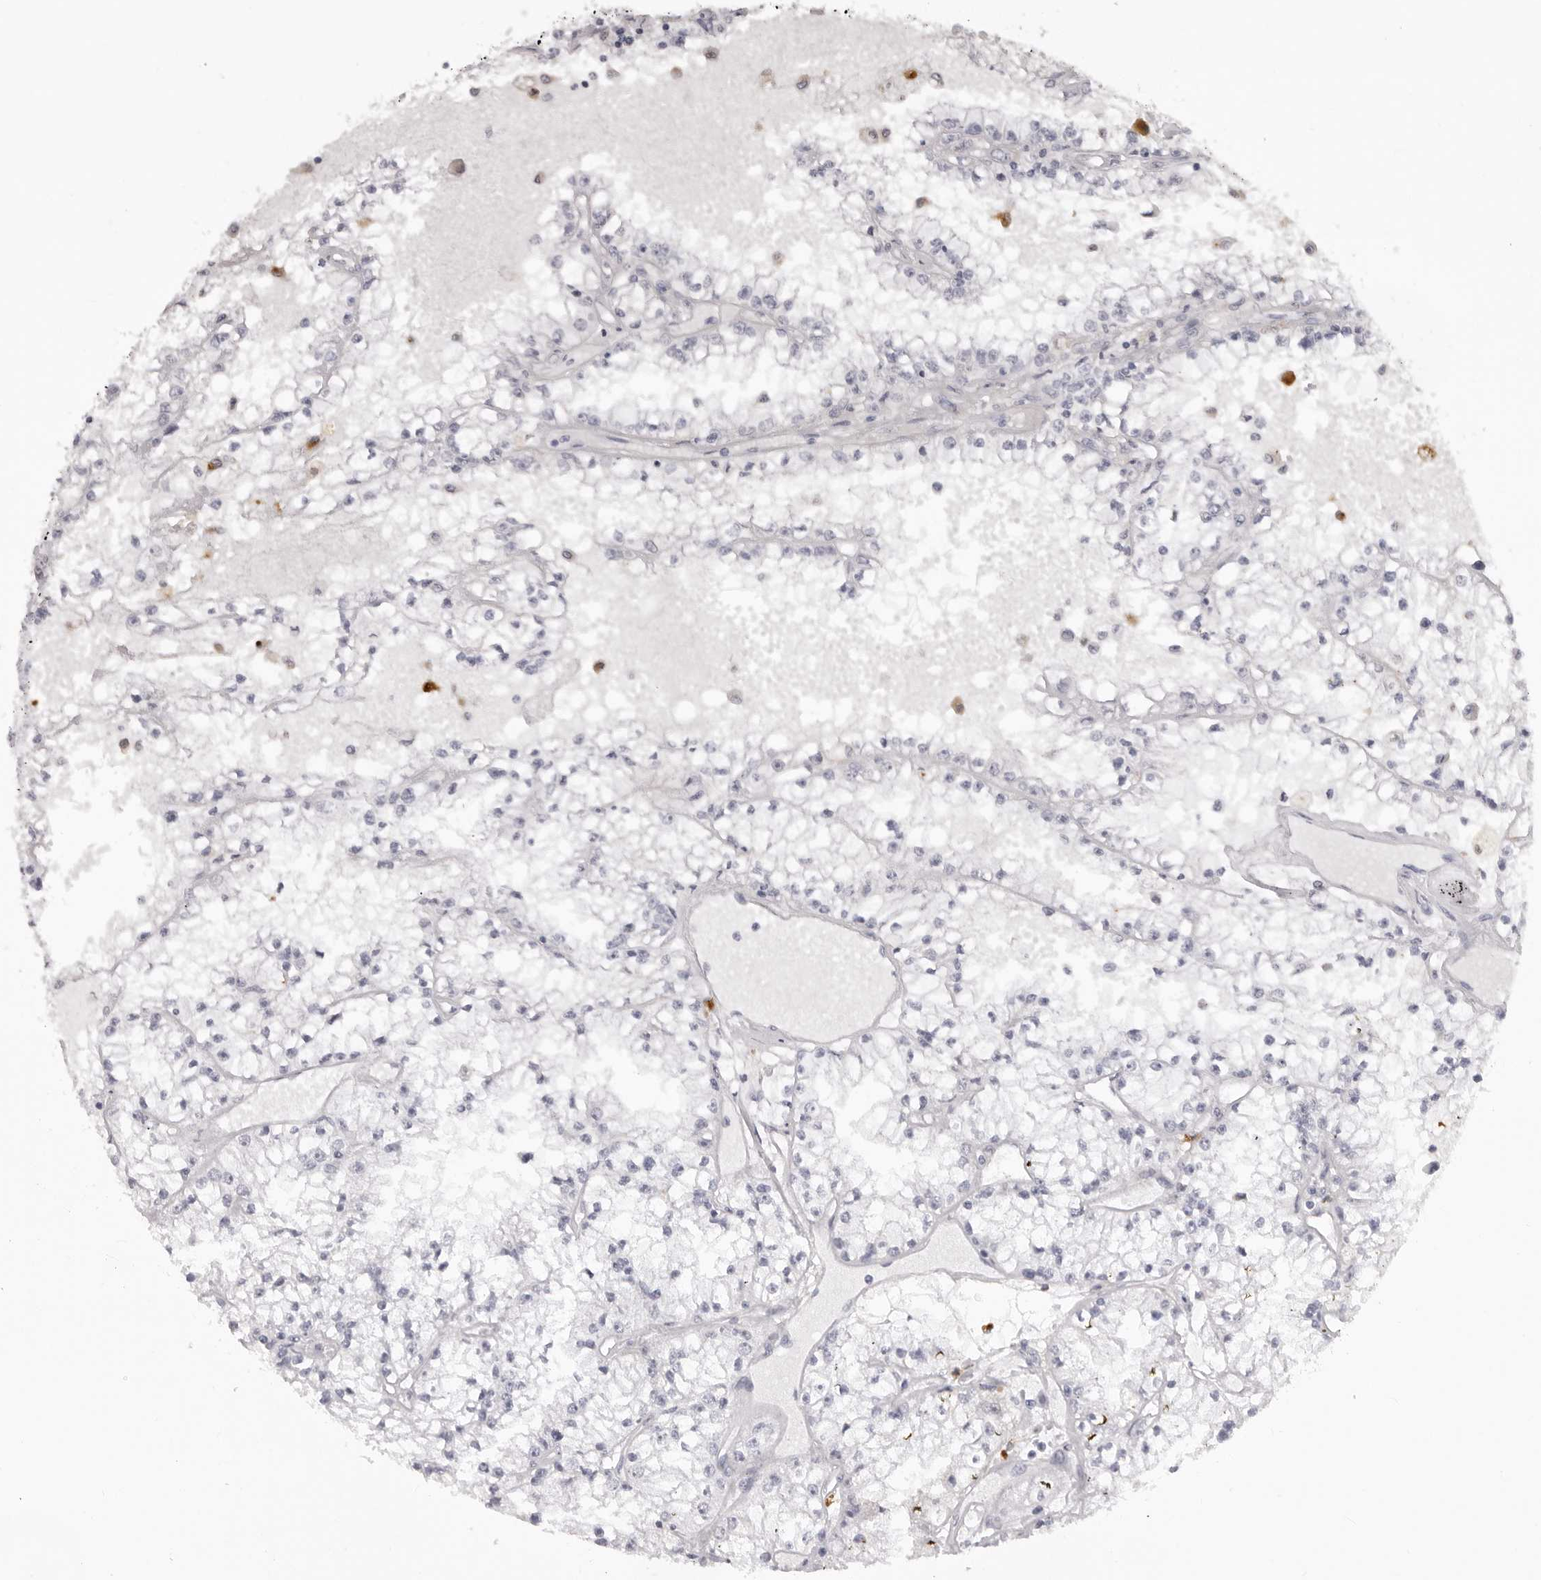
{"staining": {"intensity": "negative", "quantity": "none", "location": "none"}, "tissue": "renal cancer", "cell_type": "Tumor cells", "image_type": "cancer", "snomed": [{"axis": "morphology", "description": "Adenocarcinoma, NOS"}, {"axis": "topography", "description": "Kidney"}], "caption": "A histopathology image of renal cancer stained for a protein exhibits no brown staining in tumor cells.", "gene": "SUGCT", "patient": {"sex": "male", "age": 56}}